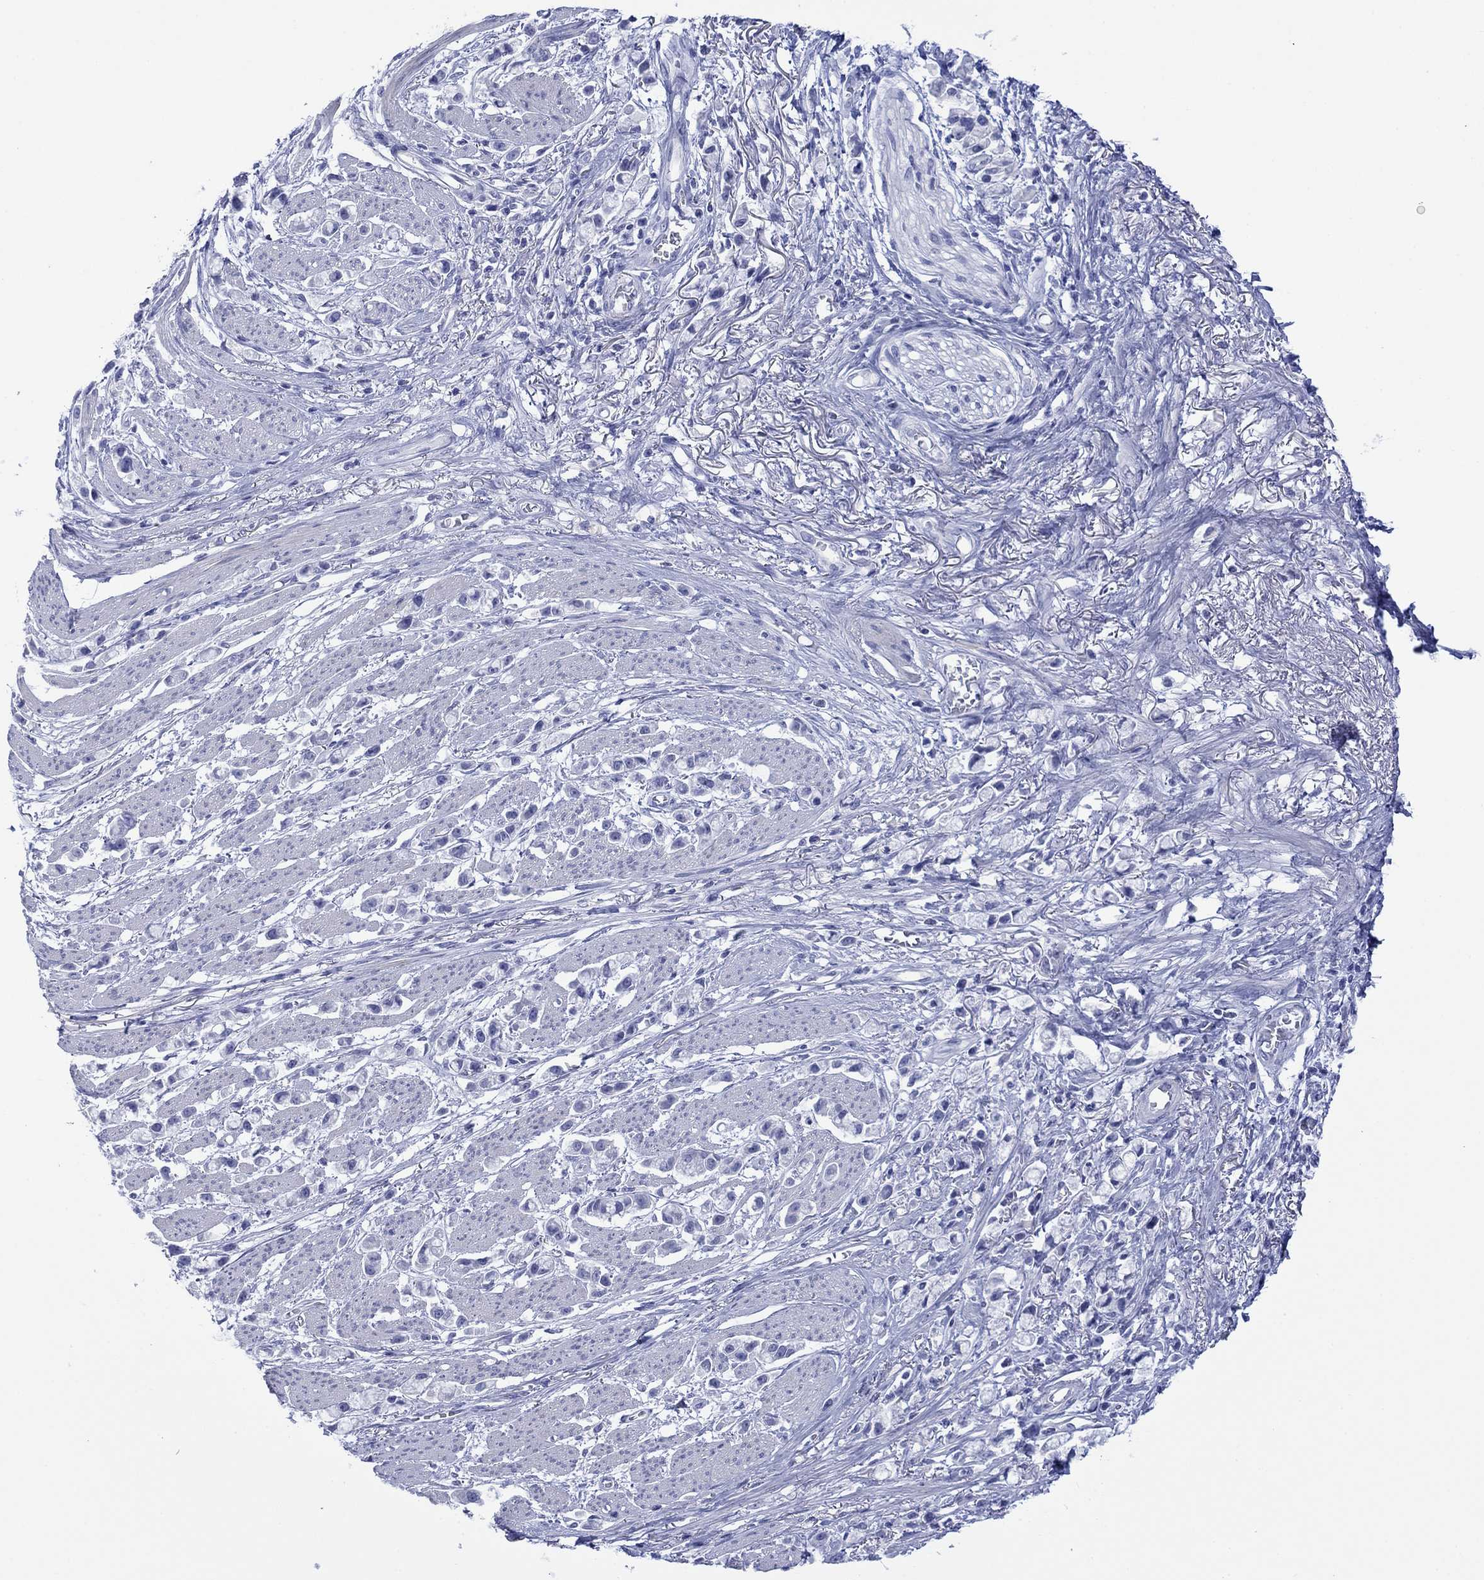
{"staining": {"intensity": "negative", "quantity": "none", "location": "none"}, "tissue": "stomach cancer", "cell_type": "Tumor cells", "image_type": "cancer", "snomed": [{"axis": "morphology", "description": "Adenocarcinoma, NOS"}, {"axis": "topography", "description": "Stomach"}], "caption": "This is an immunohistochemistry (IHC) micrograph of human stomach adenocarcinoma. There is no positivity in tumor cells.", "gene": "MLANA", "patient": {"sex": "female", "age": 81}}